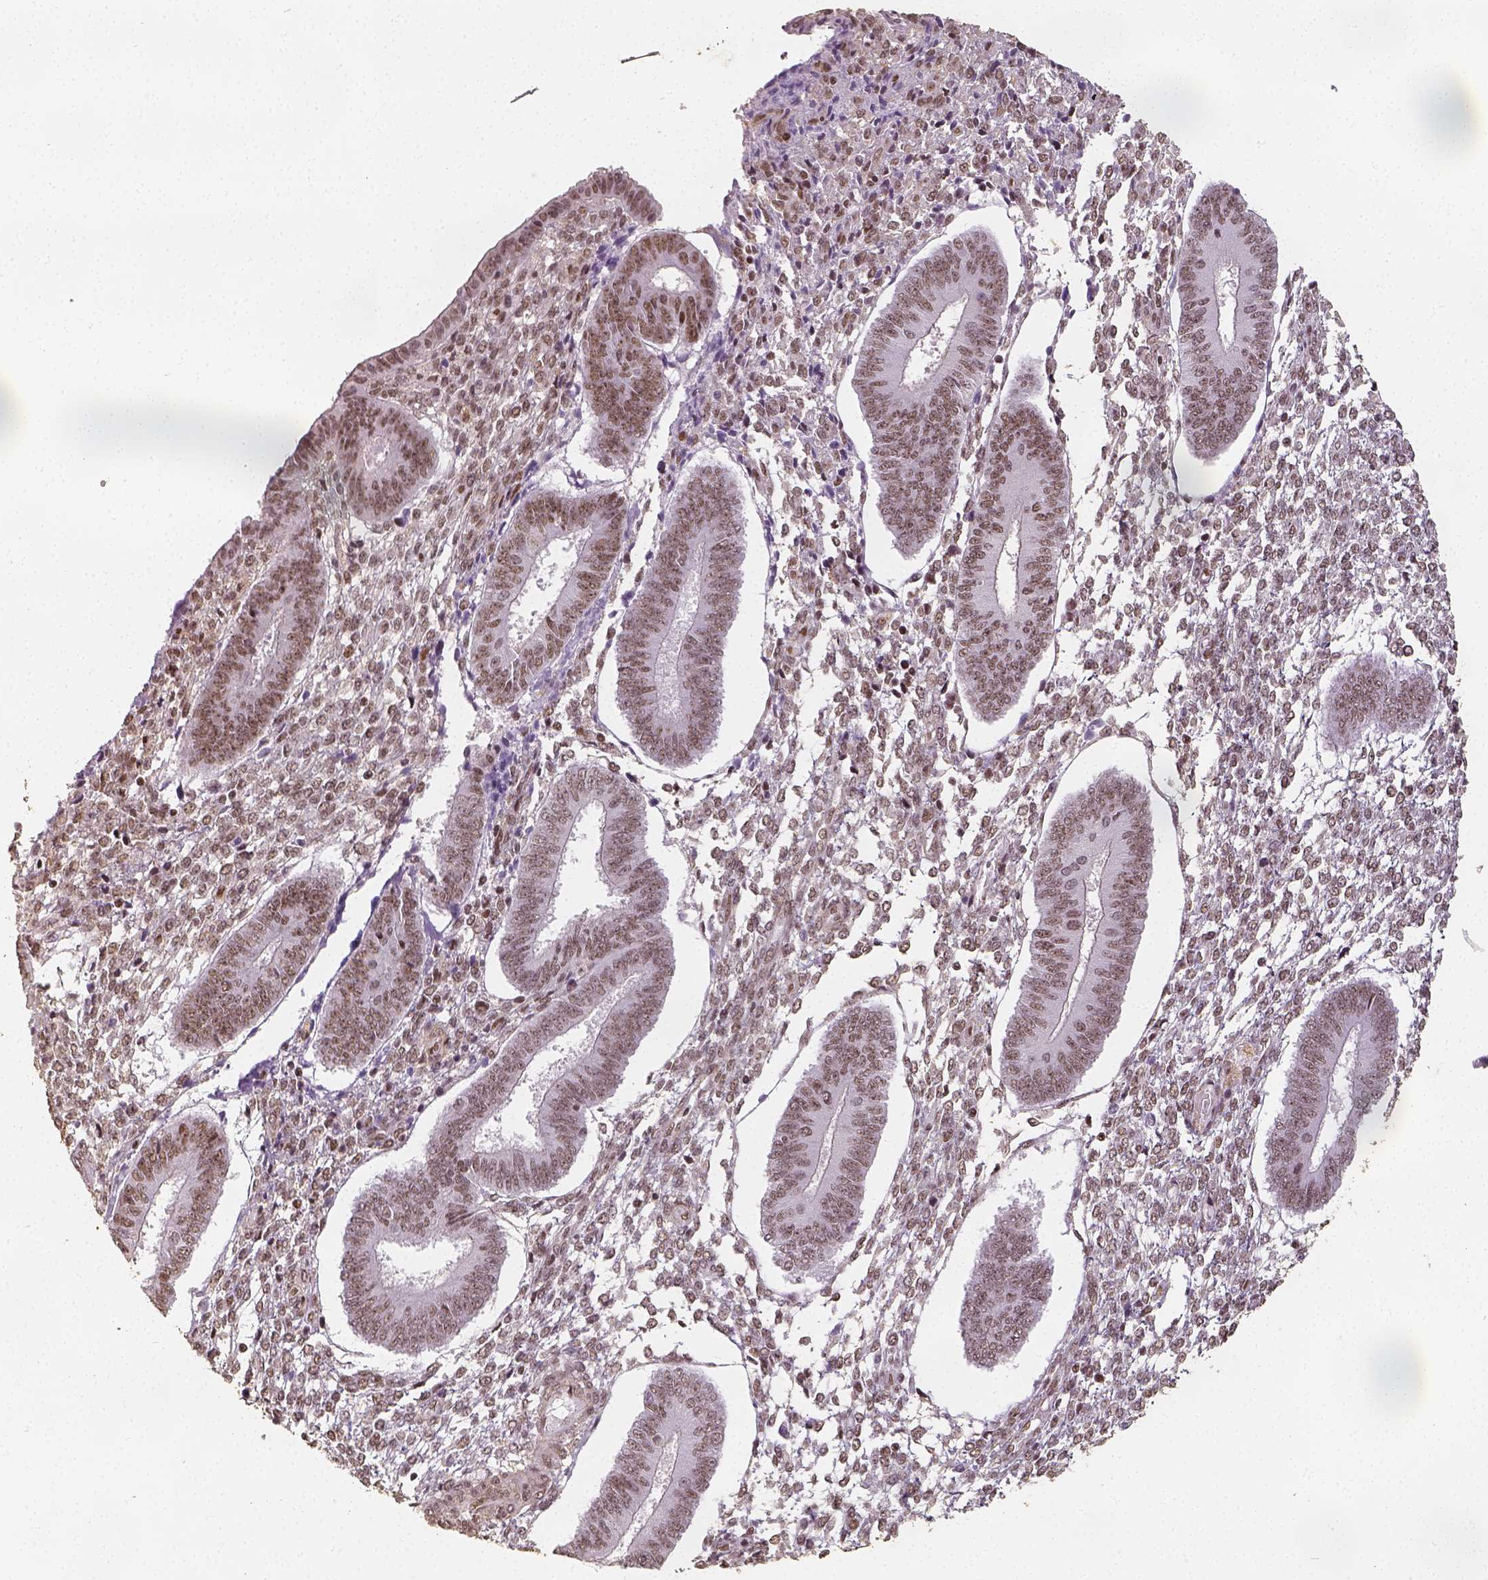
{"staining": {"intensity": "moderate", "quantity": ">75%", "location": "nuclear"}, "tissue": "endometrium", "cell_type": "Cells in endometrial stroma", "image_type": "normal", "snomed": [{"axis": "morphology", "description": "Normal tissue, NOS"}, {"axis": "topography", "description": "Endometrium"}], "caption": "Normal endometrium displays moderate nuclear staining in about >75% of cells in endometrial stroma, visualized by immunohistochemistry.", "gene": "HDAC1", "patient": {"sex": "female", "age": 42}}